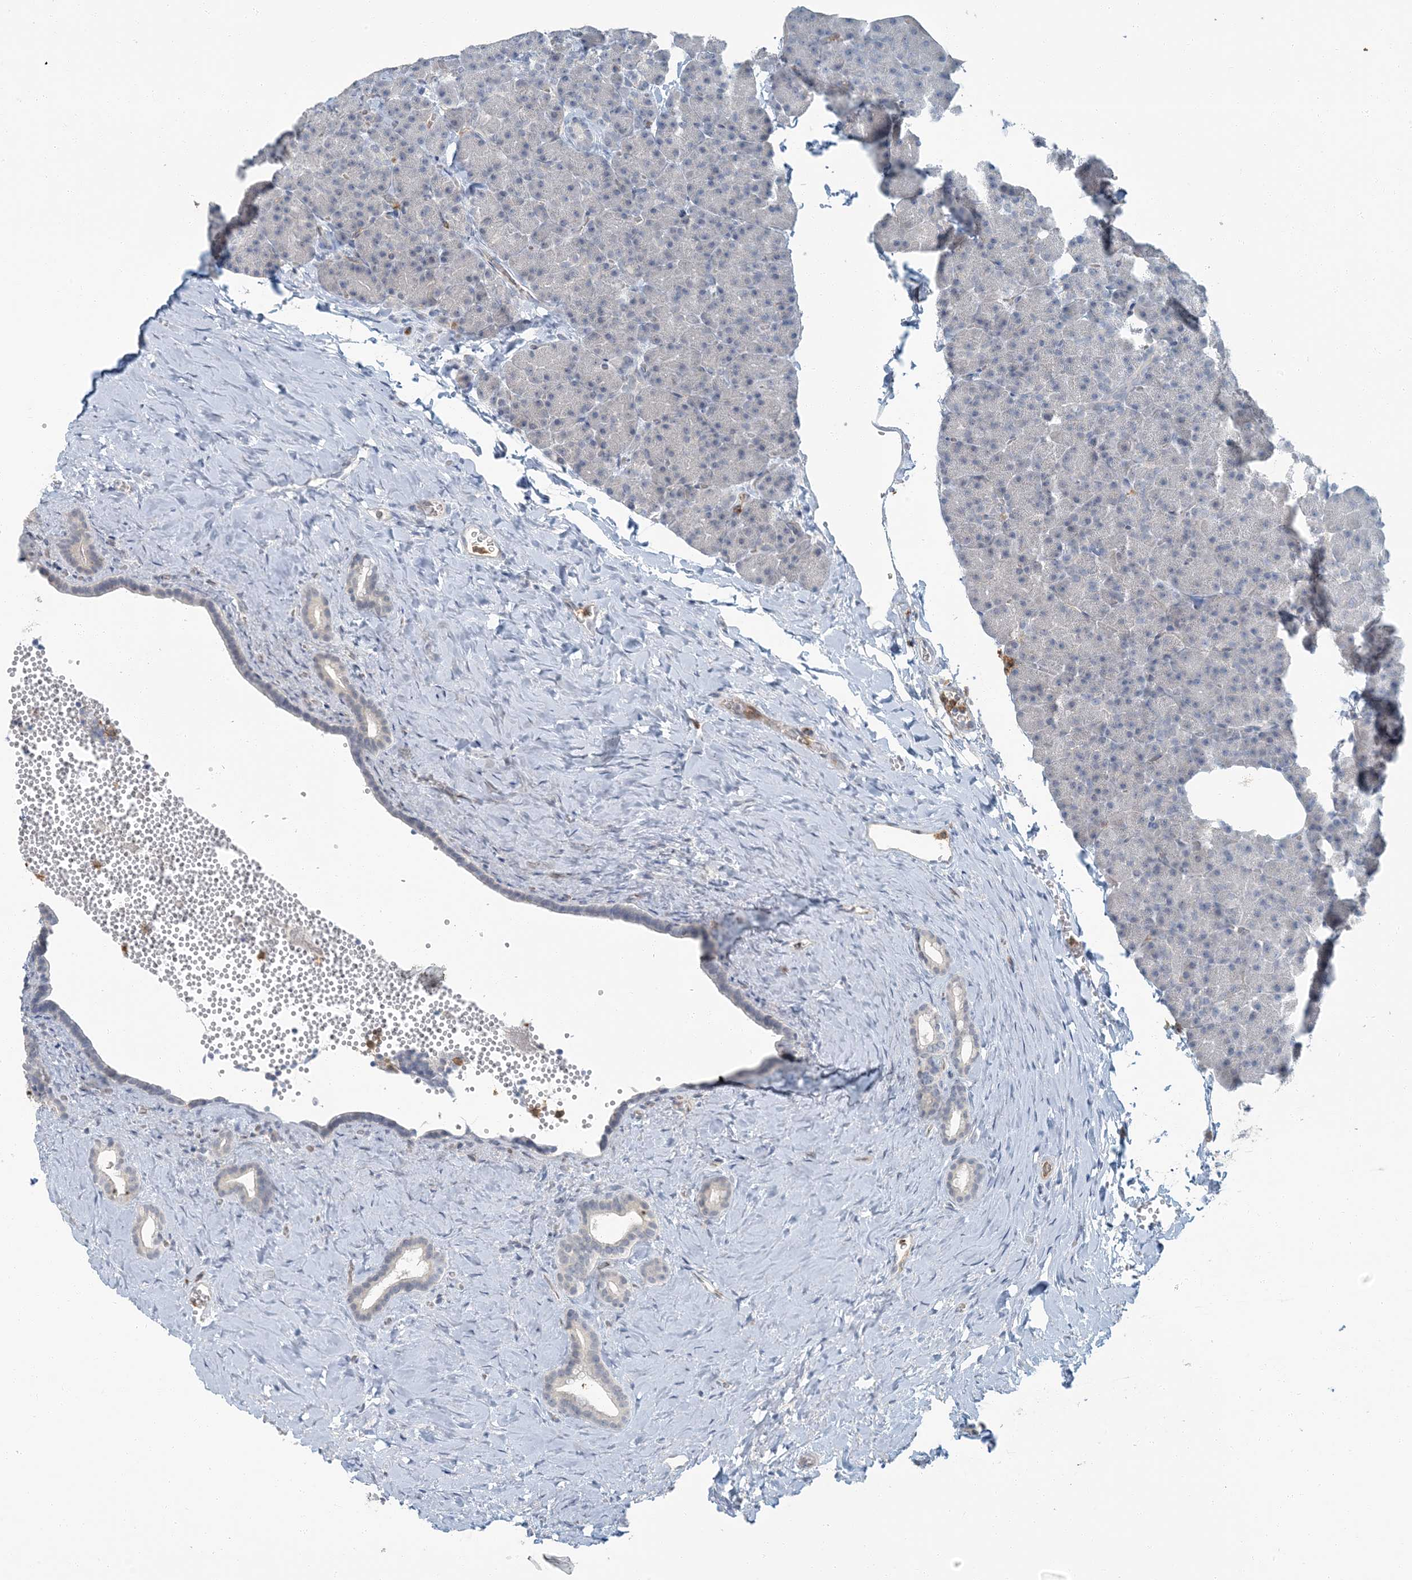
{"staining": {"intensity": "negative", "quantity": "none", "location": "none"}, "tissue": "pancreas", "cell_type": "Exocrine glandular cells", "image_type": "normal", "snomed": [{"axis": "morphology", "description": "Normal tissue, NOS"}, {"axis": "morphology", "description": "Carcinoid, malignant, NOS"}, {"axis": "topography", "description": "Pancreas"}], "caption": "Micrograph shows no protein staining in exocrine glandular cells of normal pancreas. Brightfield microscopy of IHC stained with DAB (3,3'-diaminobenzidine) (brown) and hematoxylin (blue), captured at high magnification.", "gene": "EPHA4", "patient": {"sex": "female", "age": 35}}